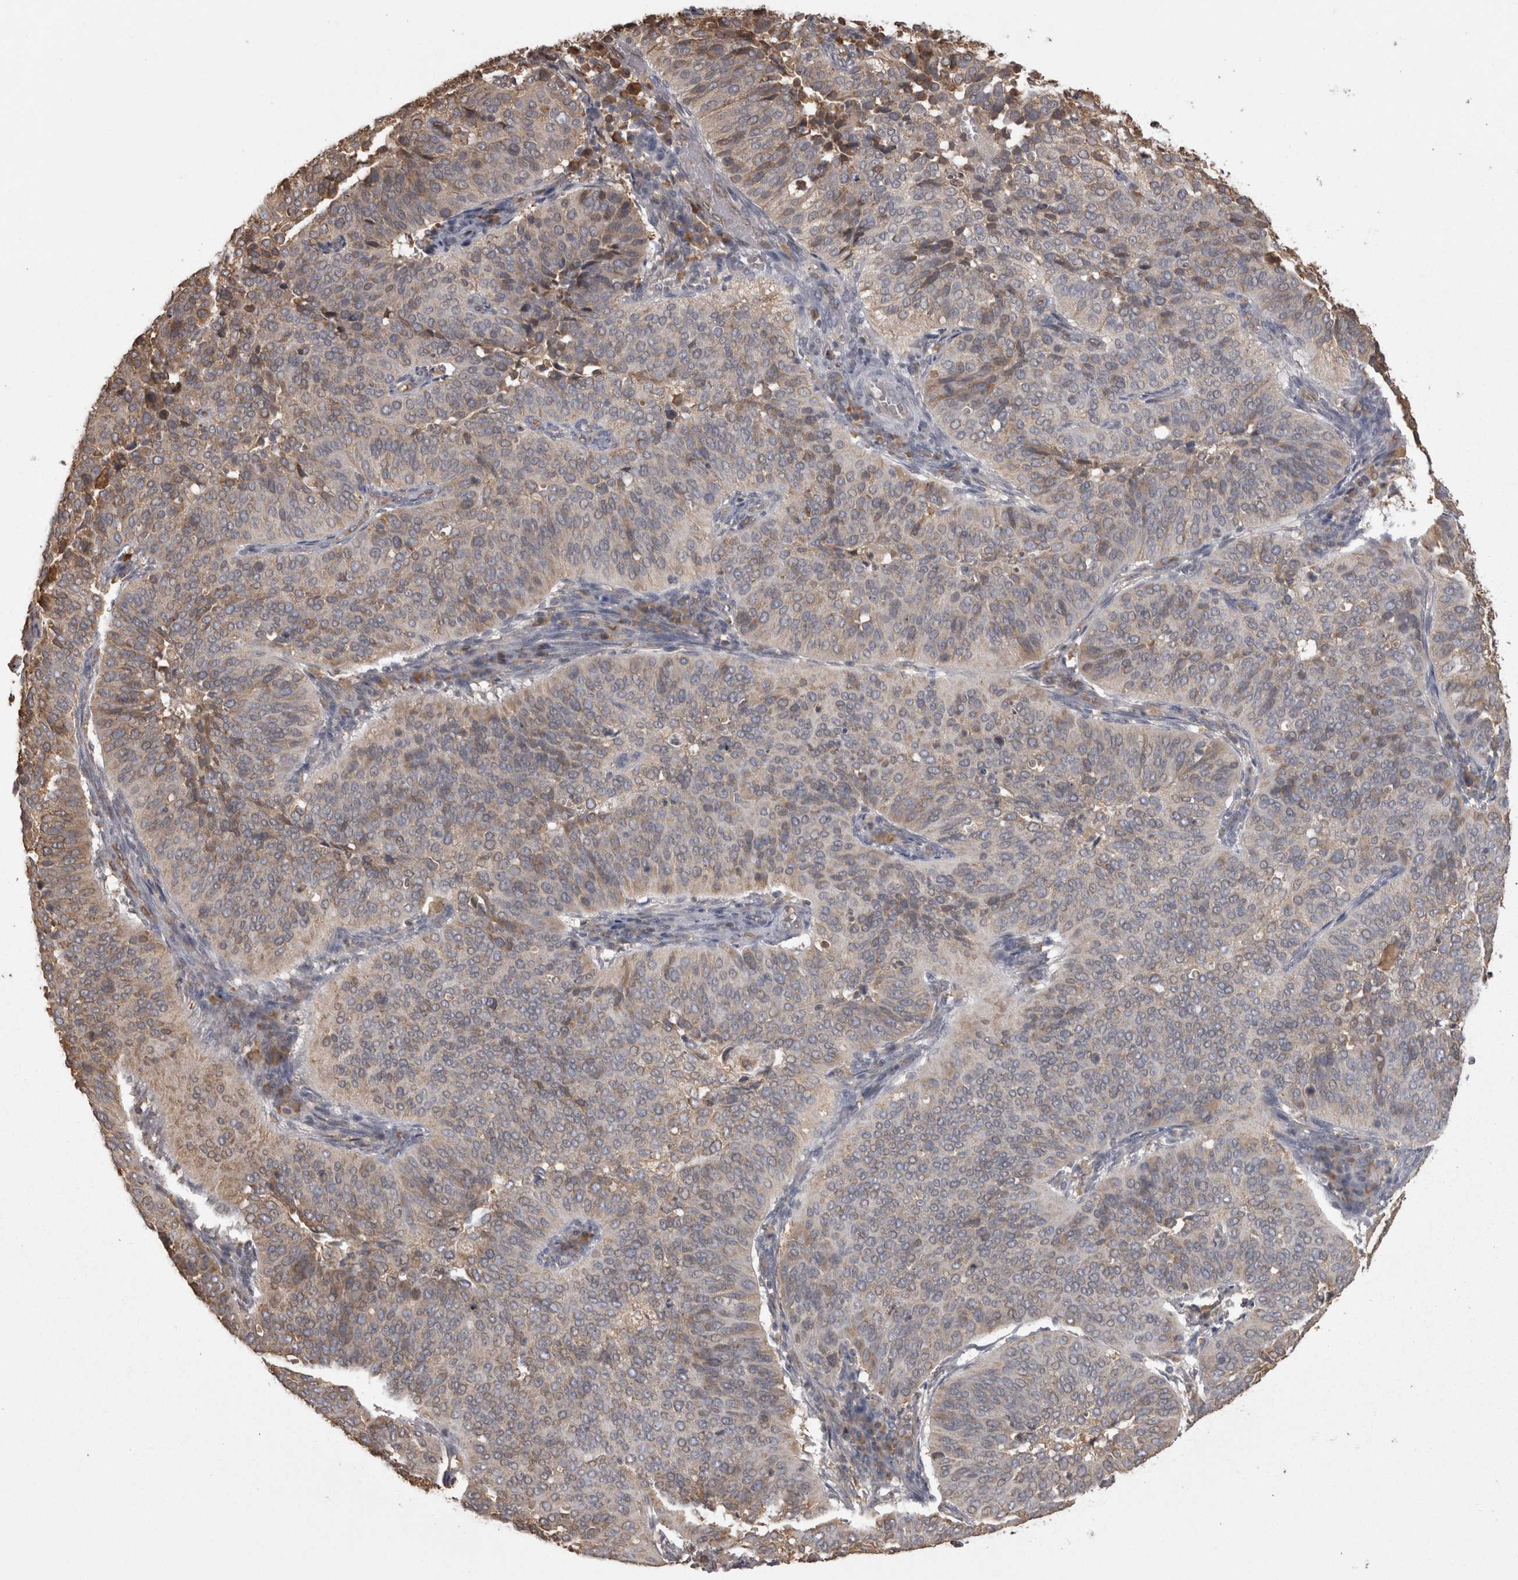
{"staining": {"intensity": "weak", "quantity": "<25%", "location": "cytoplasmic/membranous"}, "tissue": "cervical cancer", "cell_type": "Tumor cells", "image_type": "cancer", "snomed": [{"axis": "morphology", "description": "Normal tissue, NOS"}, {"axis": "morphology", "description": "Squamous cell carcinoma, NOS"}, {"axis": "topography", "description": "Cervix"}], "caption": "A micrograph of cervical squamous cell carcinoma stained for a protein reveals no brown staining in tumor cells.", "gene": "PON2", "patient": {"sex": "female", "age": 39}}